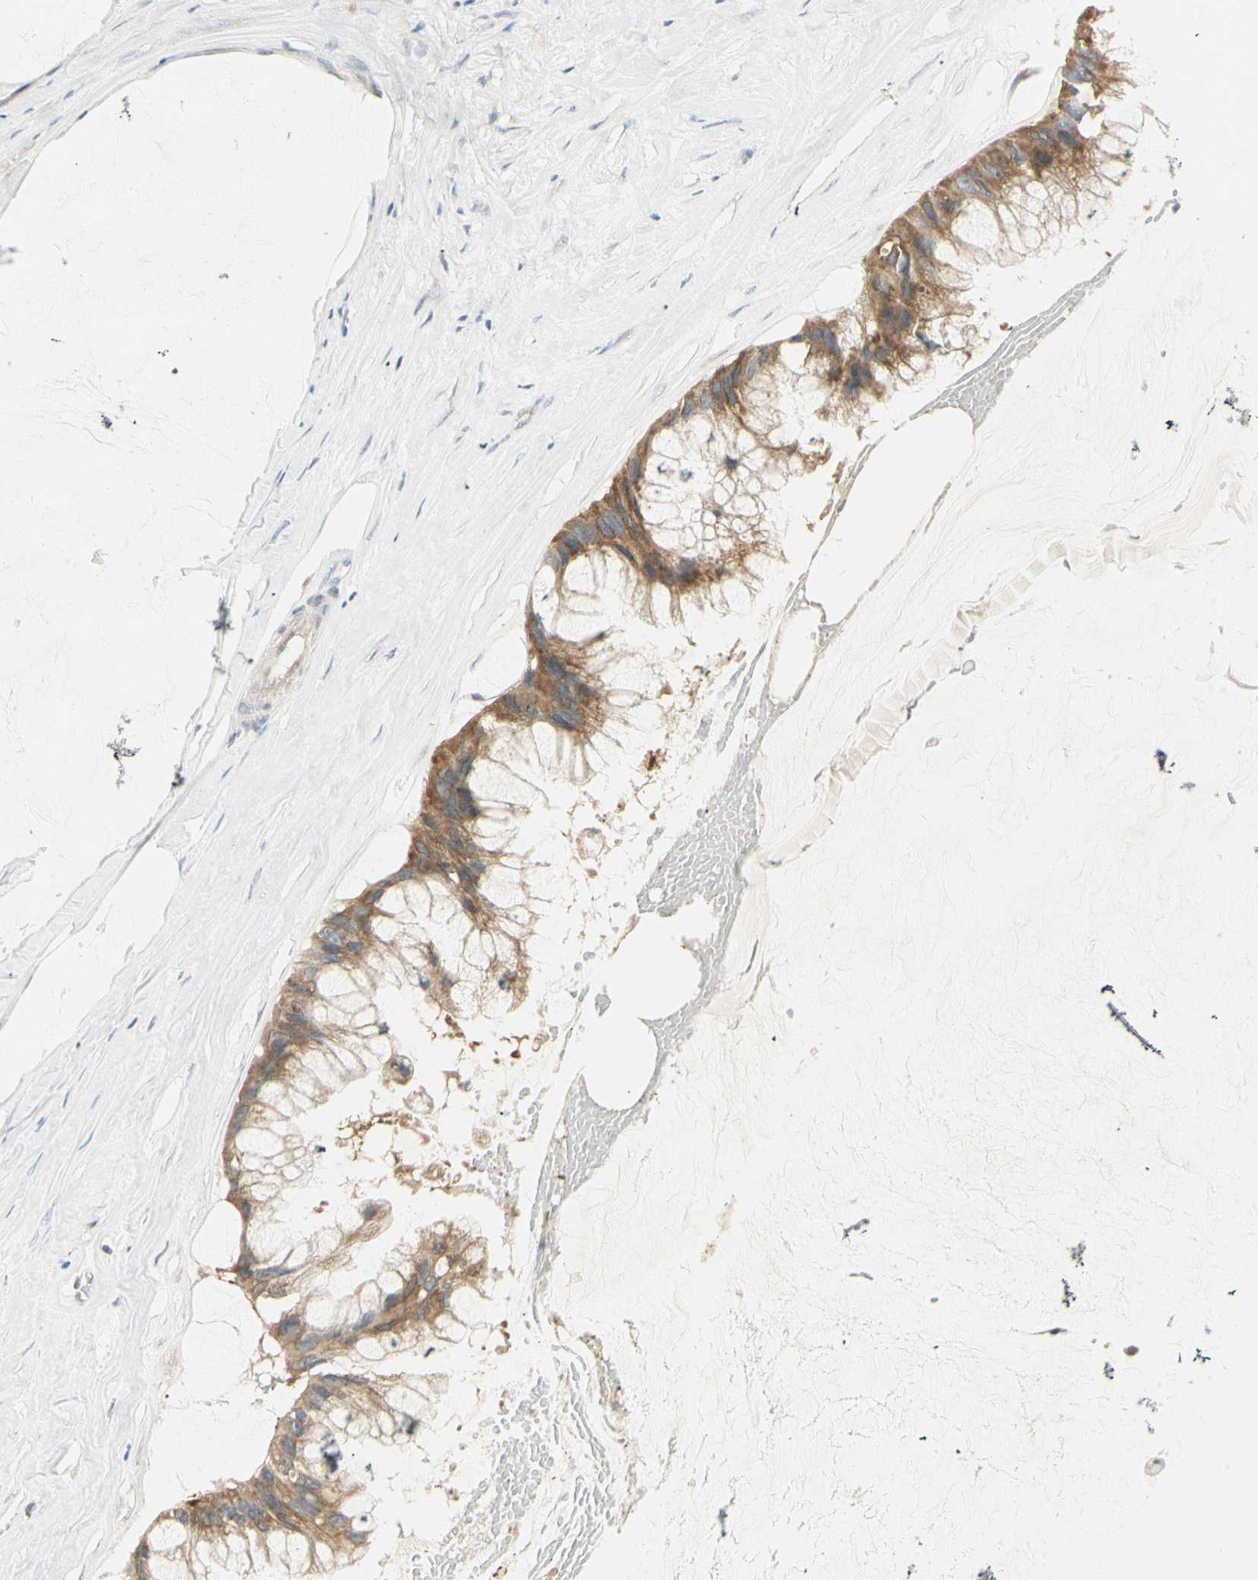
{"staining": {"intensity": "moderate", "quantity": ">75%", "location": "cytoplasmic/membranous"}, "tissue": "ovarian cancer", "cell_type": "Tumor cells", "image_type": "cancer", "snomed": [{"axis": "morphology", "description": "Cystadenocarcinoma, mucinous, NOS"}, {"axis": "topography", "description": "Ovary"}], "caption": "Tumor cells display moderate cytoplasmic/membranous staining in about >75% of cells in ovarian cancer (mucinous cystadenocarcinoma).", "gene": "ZFP36", "patient": {"sex": "female", "age": 39}}